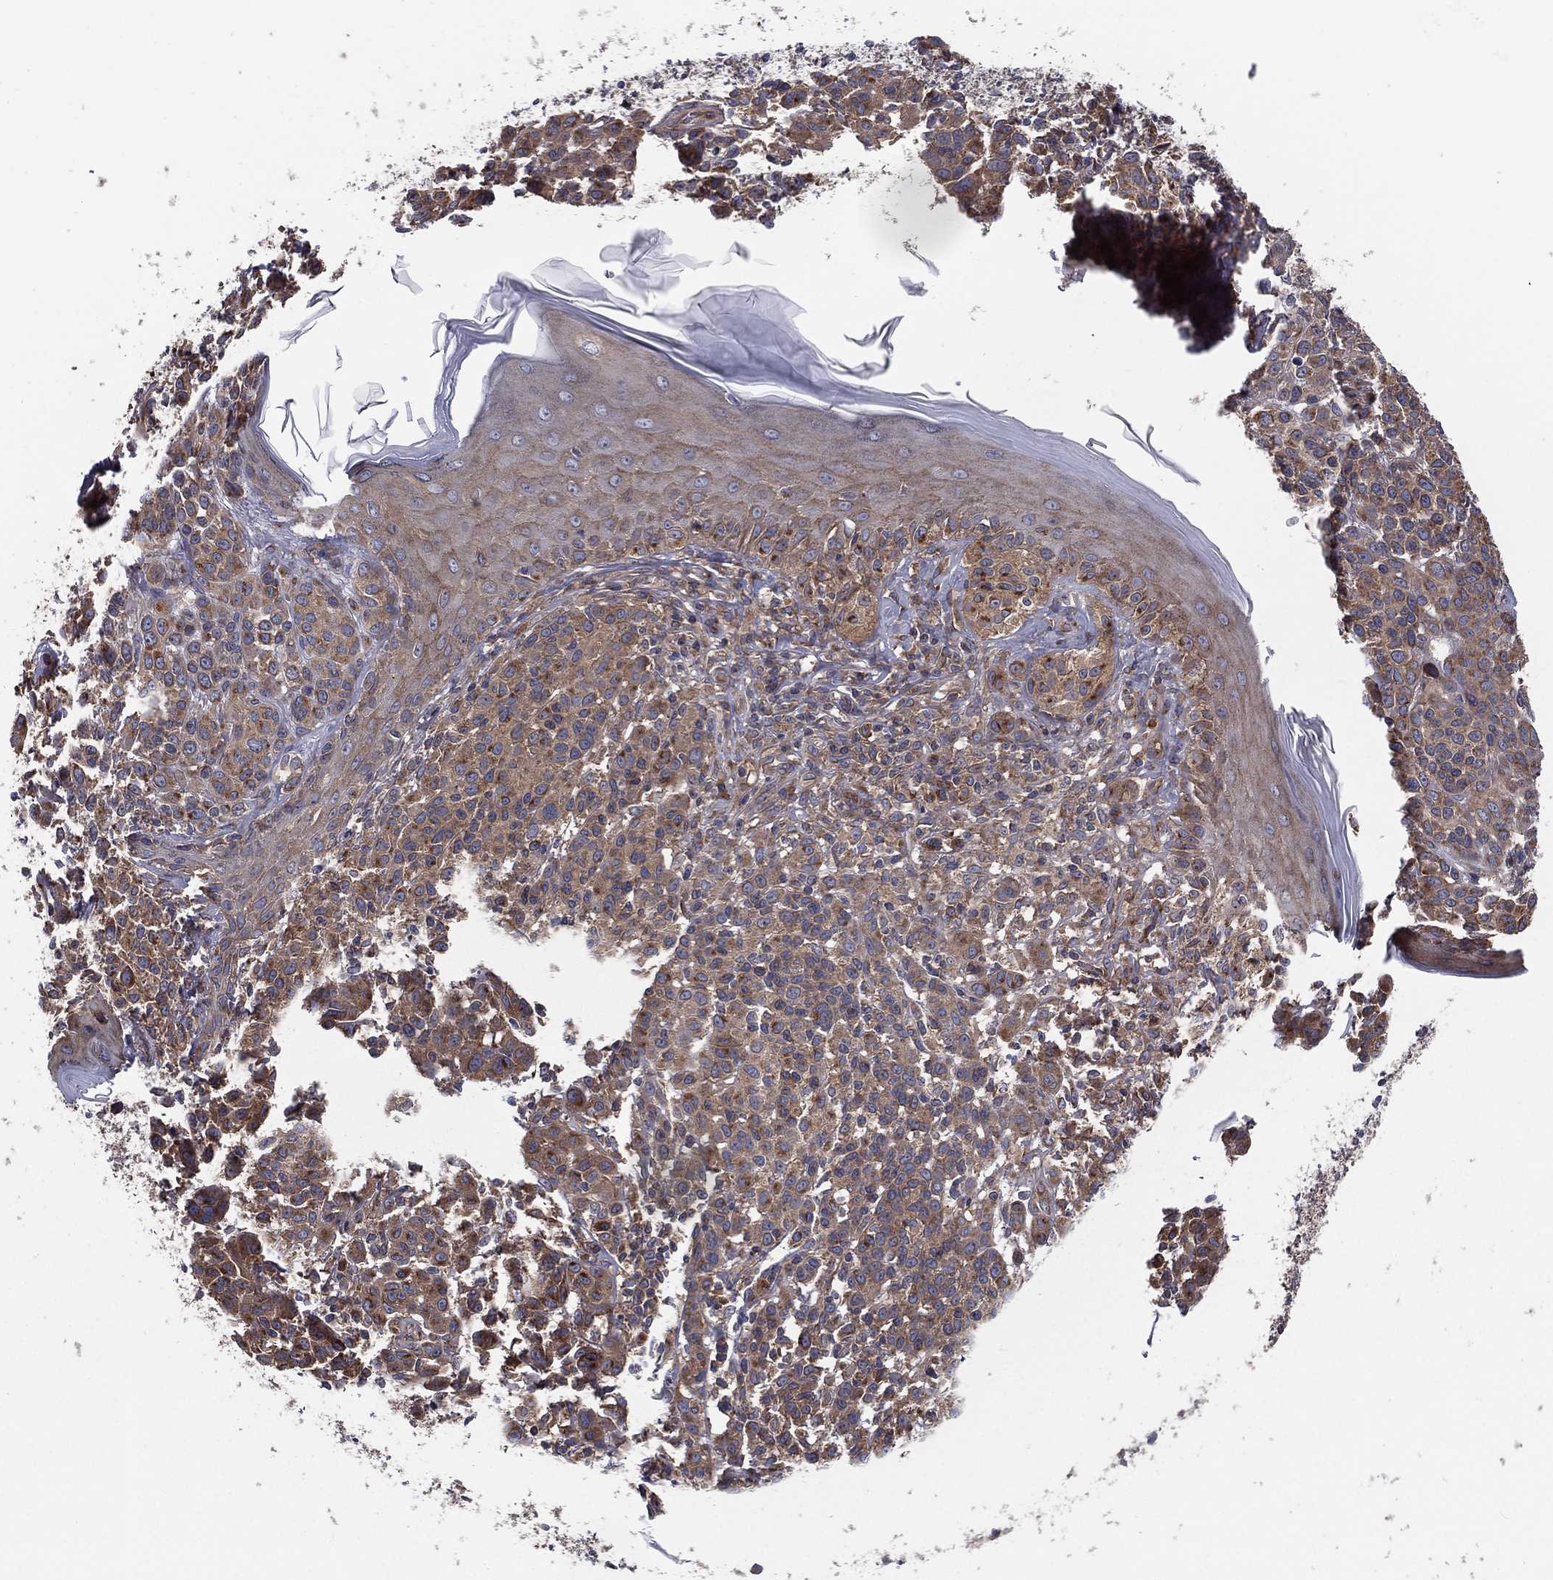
{"staining": {"intensity": "strong", "quantity": "<25%", "location": "cytoplasmic/membranous"}, "tissue": "melanoma", "cell_type": "Tumor cells", "image_type": "cancer", "snomed": [{"axis": "morphology", "description": "Malignant melanoma, NOS"}, {"axis": "topography", "description": "Skin"}], "caption": "This micrograph shows immunohistochemistry (IHC) staining of human malignant melanoma, with medium strong cytoplasmic/membranous staining in about <25% of tumor cells.", "gene": "EIF2B5", "patient": {"sex": "male", "age": 79}}